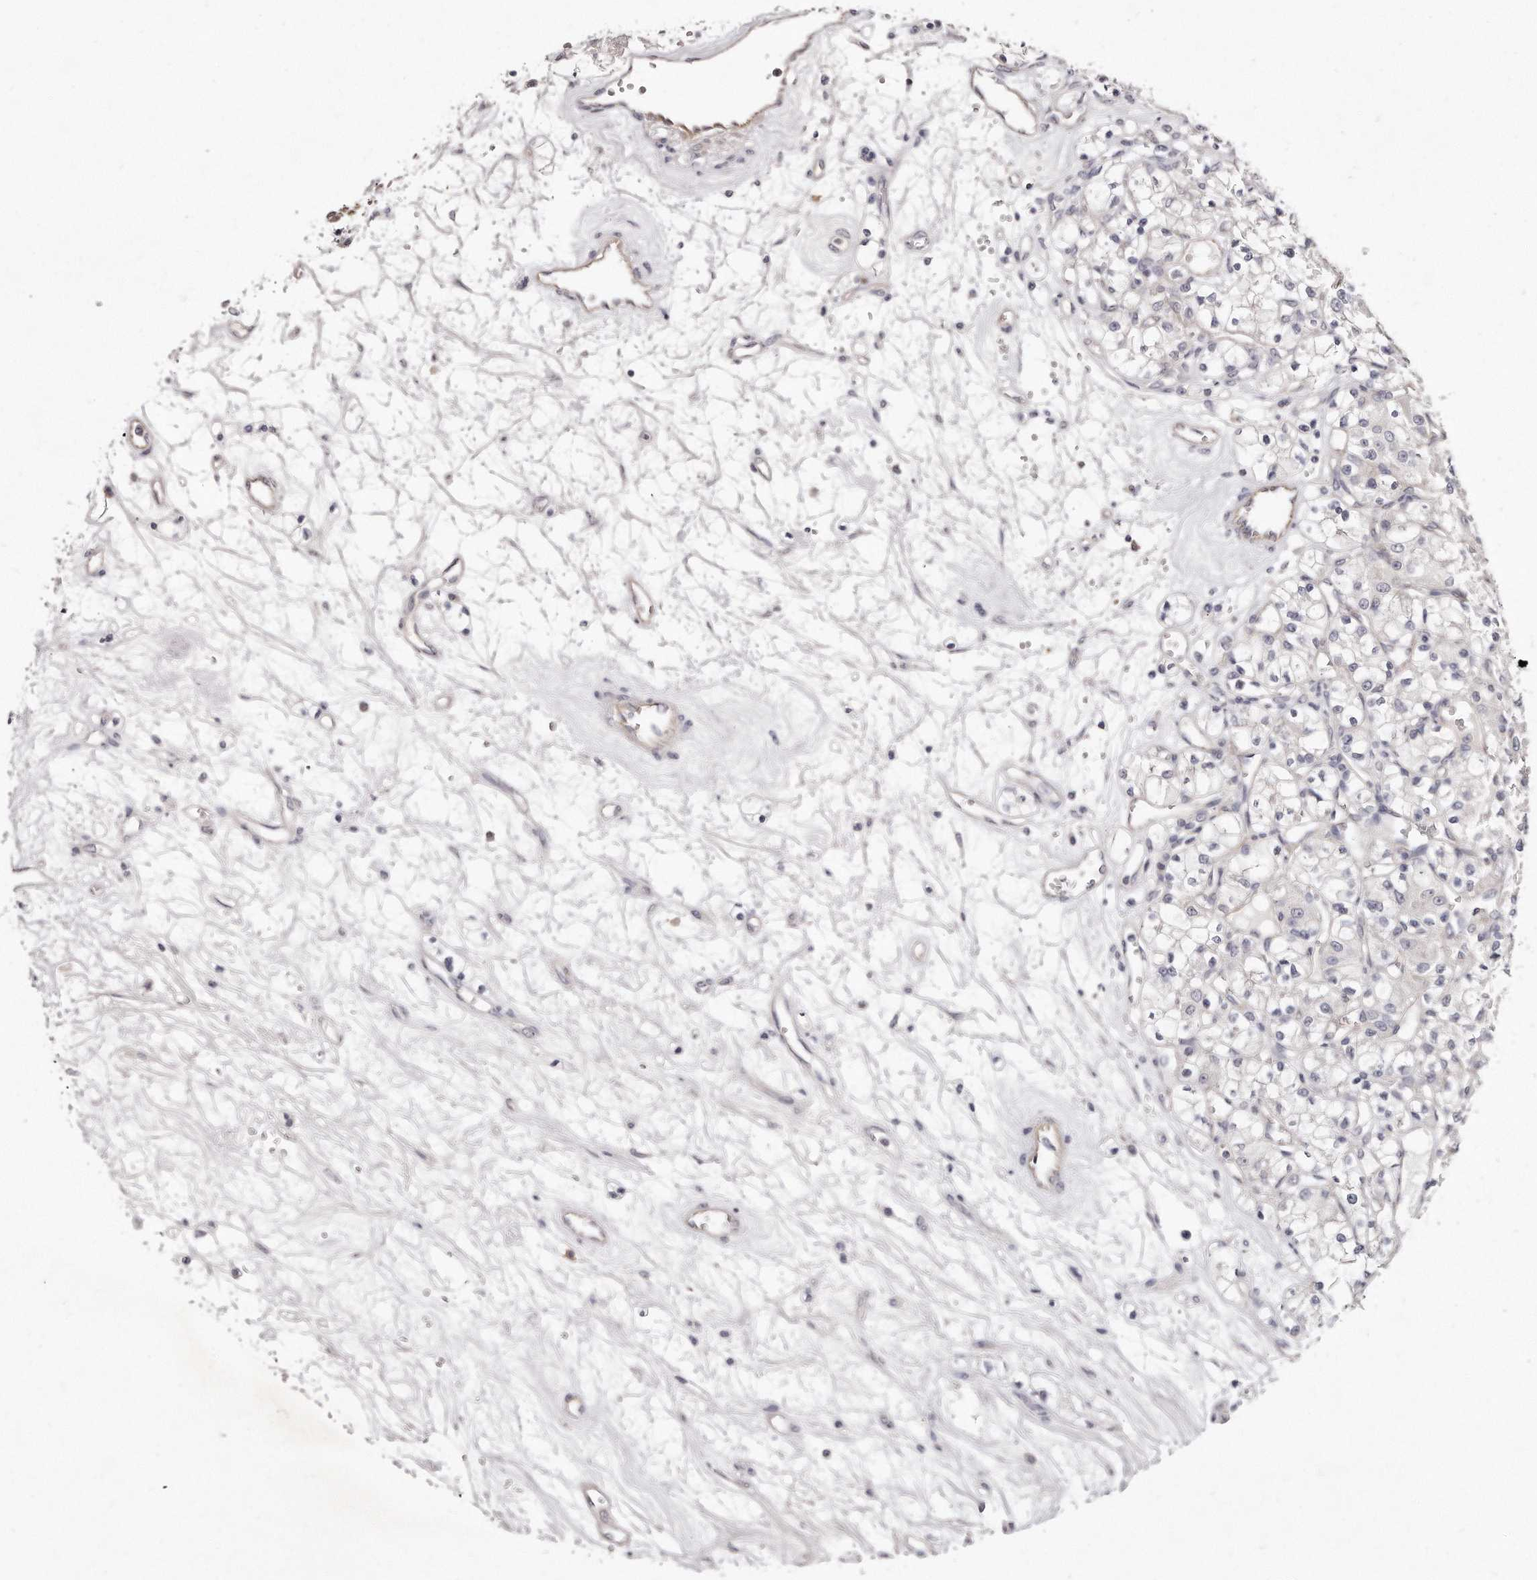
{"staining": {"intensity": "negative", "quantity": "none", "location": "none"}, "tissue": "renal cancer", "cell_type": "Tumor cells", "image_type": "cancer", "snomed": [{"axis": "morphology", "description": "Adenocarcinoma, NOS"}, {"axis": "topography", "description": "Kidney"}], "caption": "This is an immunohistochemistry micrograph of human adenocarcinoma (renal). There is no expression in tumor cells.", "gene": "TTLL4", "patient": {"sex": "female", "age": 59}}